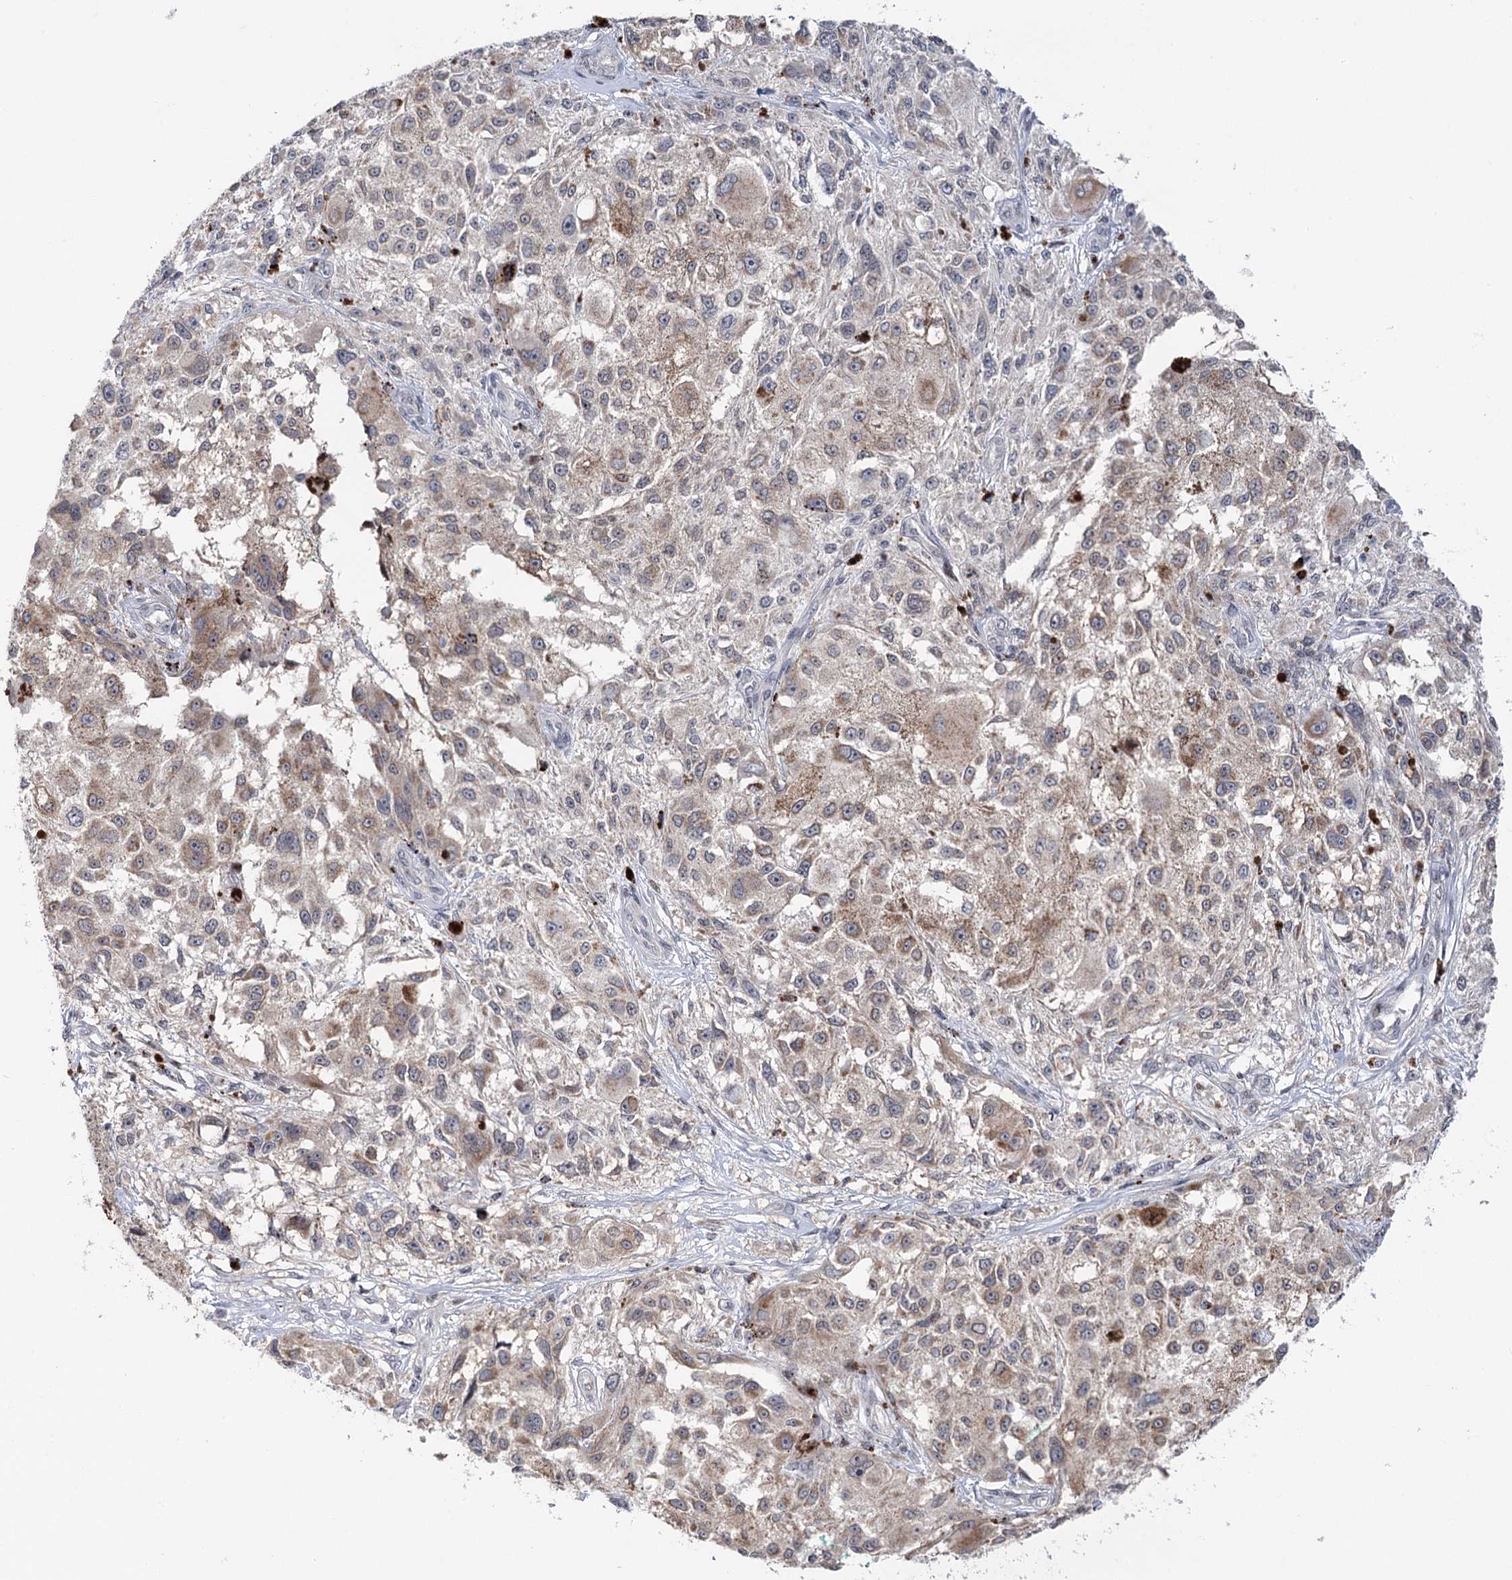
{"staining": {"intensity": "weak", "quantity": ">75%", "location": "cytoplasmic/membranous"}, "tissue": "melanoma", "cell_type": "Tumor cells", "image_type": "cancer", "snomed": [{"axis": "morphology", "description": "Necrosis, NOS"}, {"axis": "morphology", "description": "Malignant melanoma, NOS"}, {"axis": "topography", "description": "Skin"}], "caption": "Weak cytoplasmic/membranous positivity is appreciated in approximately >75% of tumor cells in malignant melanoma.", "gene": "PTGR1", "patient": {"sex": "female", "age": 87}}